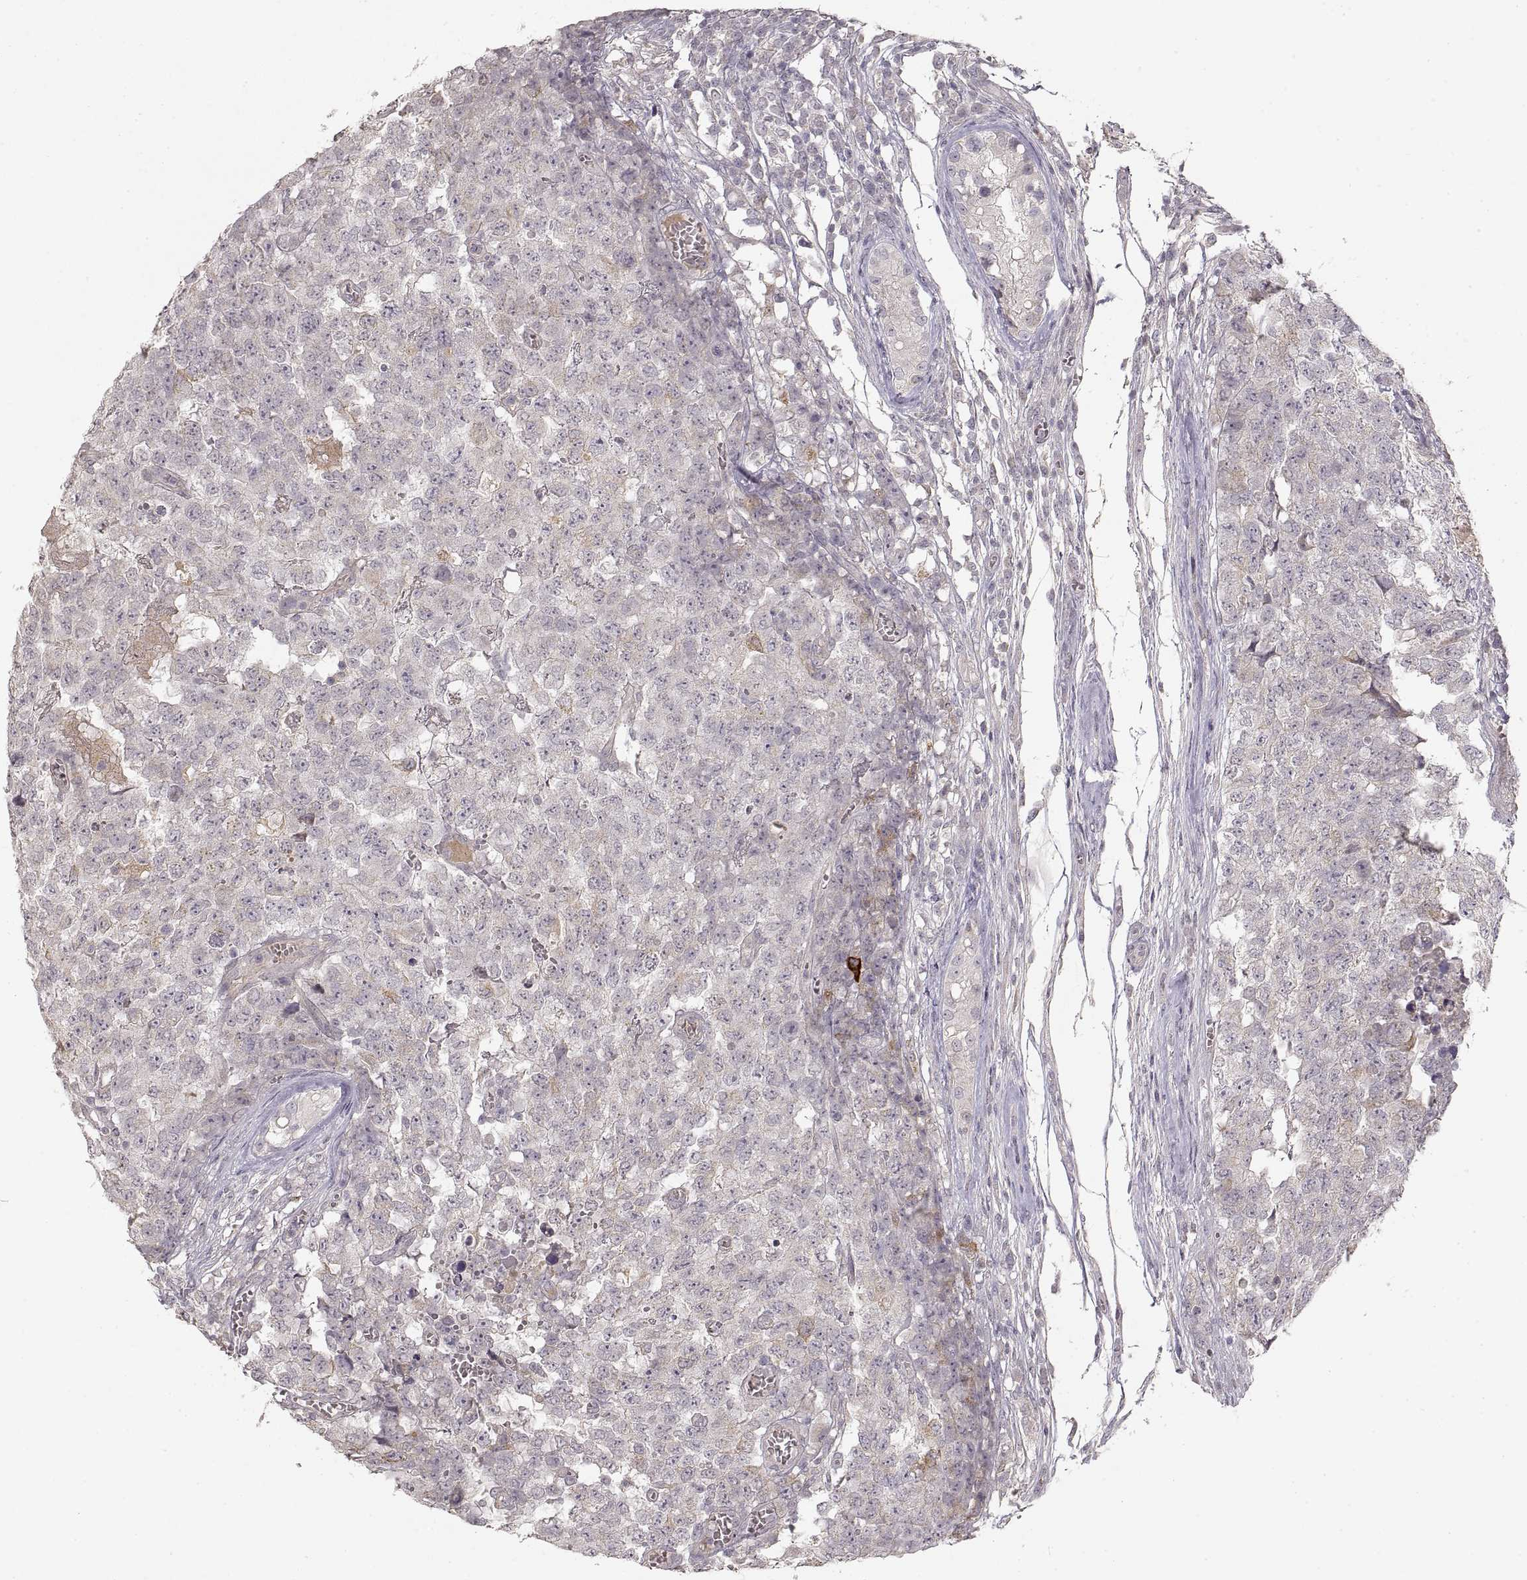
{"staining": {"intensity": "weak", "quantity": "<25%", "location": "cytoplasmic/membranous"}, "tissue": "testis cancer", "cell_type": "Tumor cells", "image_type": "cancer", "snomed": [{"axis": "morphology", "description": "Carcinoma, Embryonal, NOS"}, {"axis": "topography", "description": "Testis"}], "caption": "IHC of human embryonal carcinoma (testis) demonstrates no expression in tumor cells.", "gene": "LAMC2", "patient": {"sex": "male", "age": 23}}